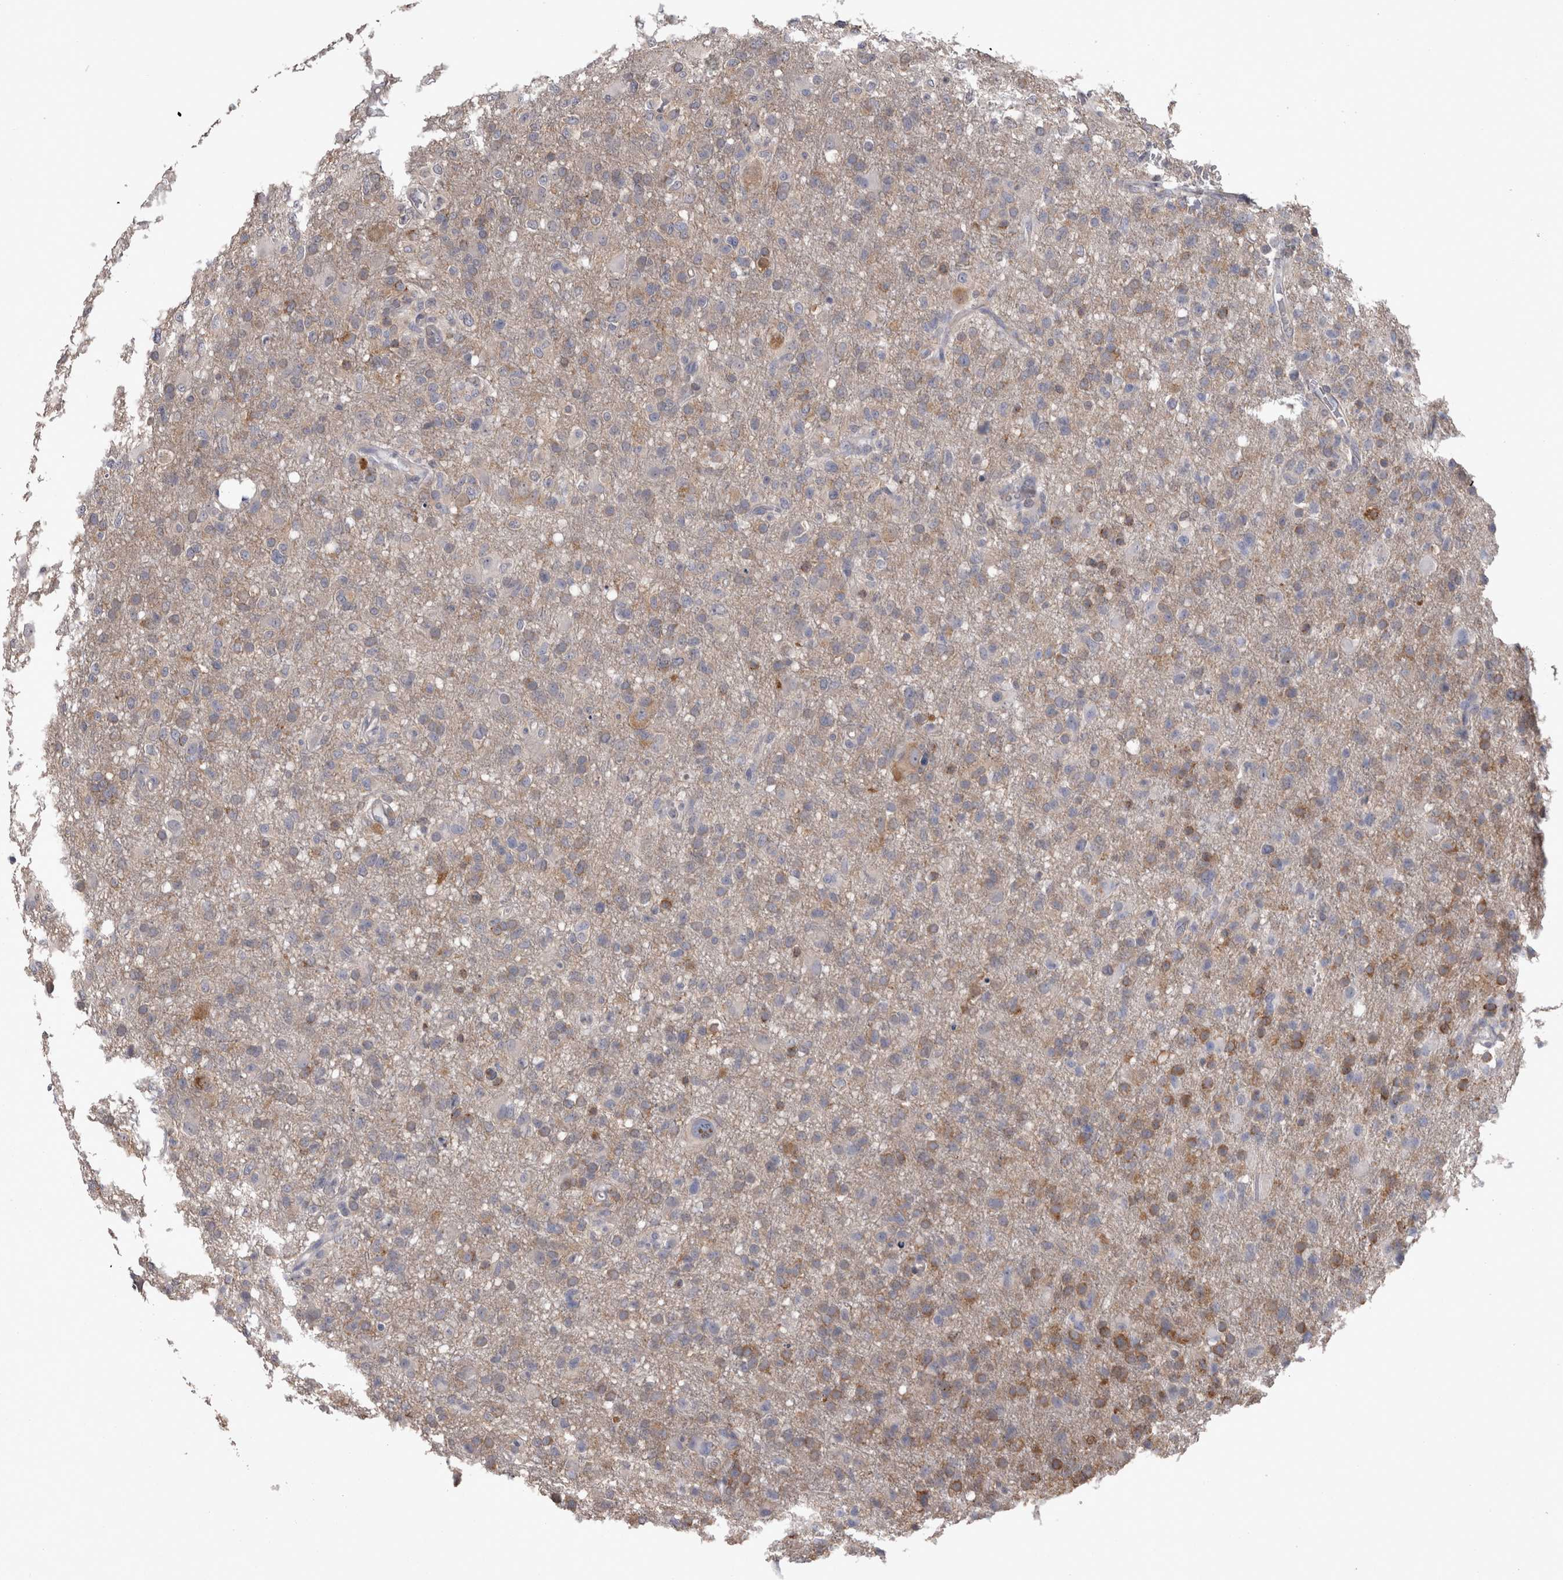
{"staining": {"intensity": "moderate", "quantity": "<25%", "location": "cytoplasmic/membranous"}, "tissue": "glioma", "cell_type": "Tumor cells", "image_type": "cancer", "snomed": [{"axis": "morphology", "description": "Glioma, malignant, High grade"}, {"axis": "topography", "description": "Brain"}], "caption": "Protein staining by IHC displays moderate cytoplasmic/membranous staining in about <25% of tumor cells in malignant glioma (high-grade).", "gene": "DDX6", "patient": {"sex": "female", "age": 57}}